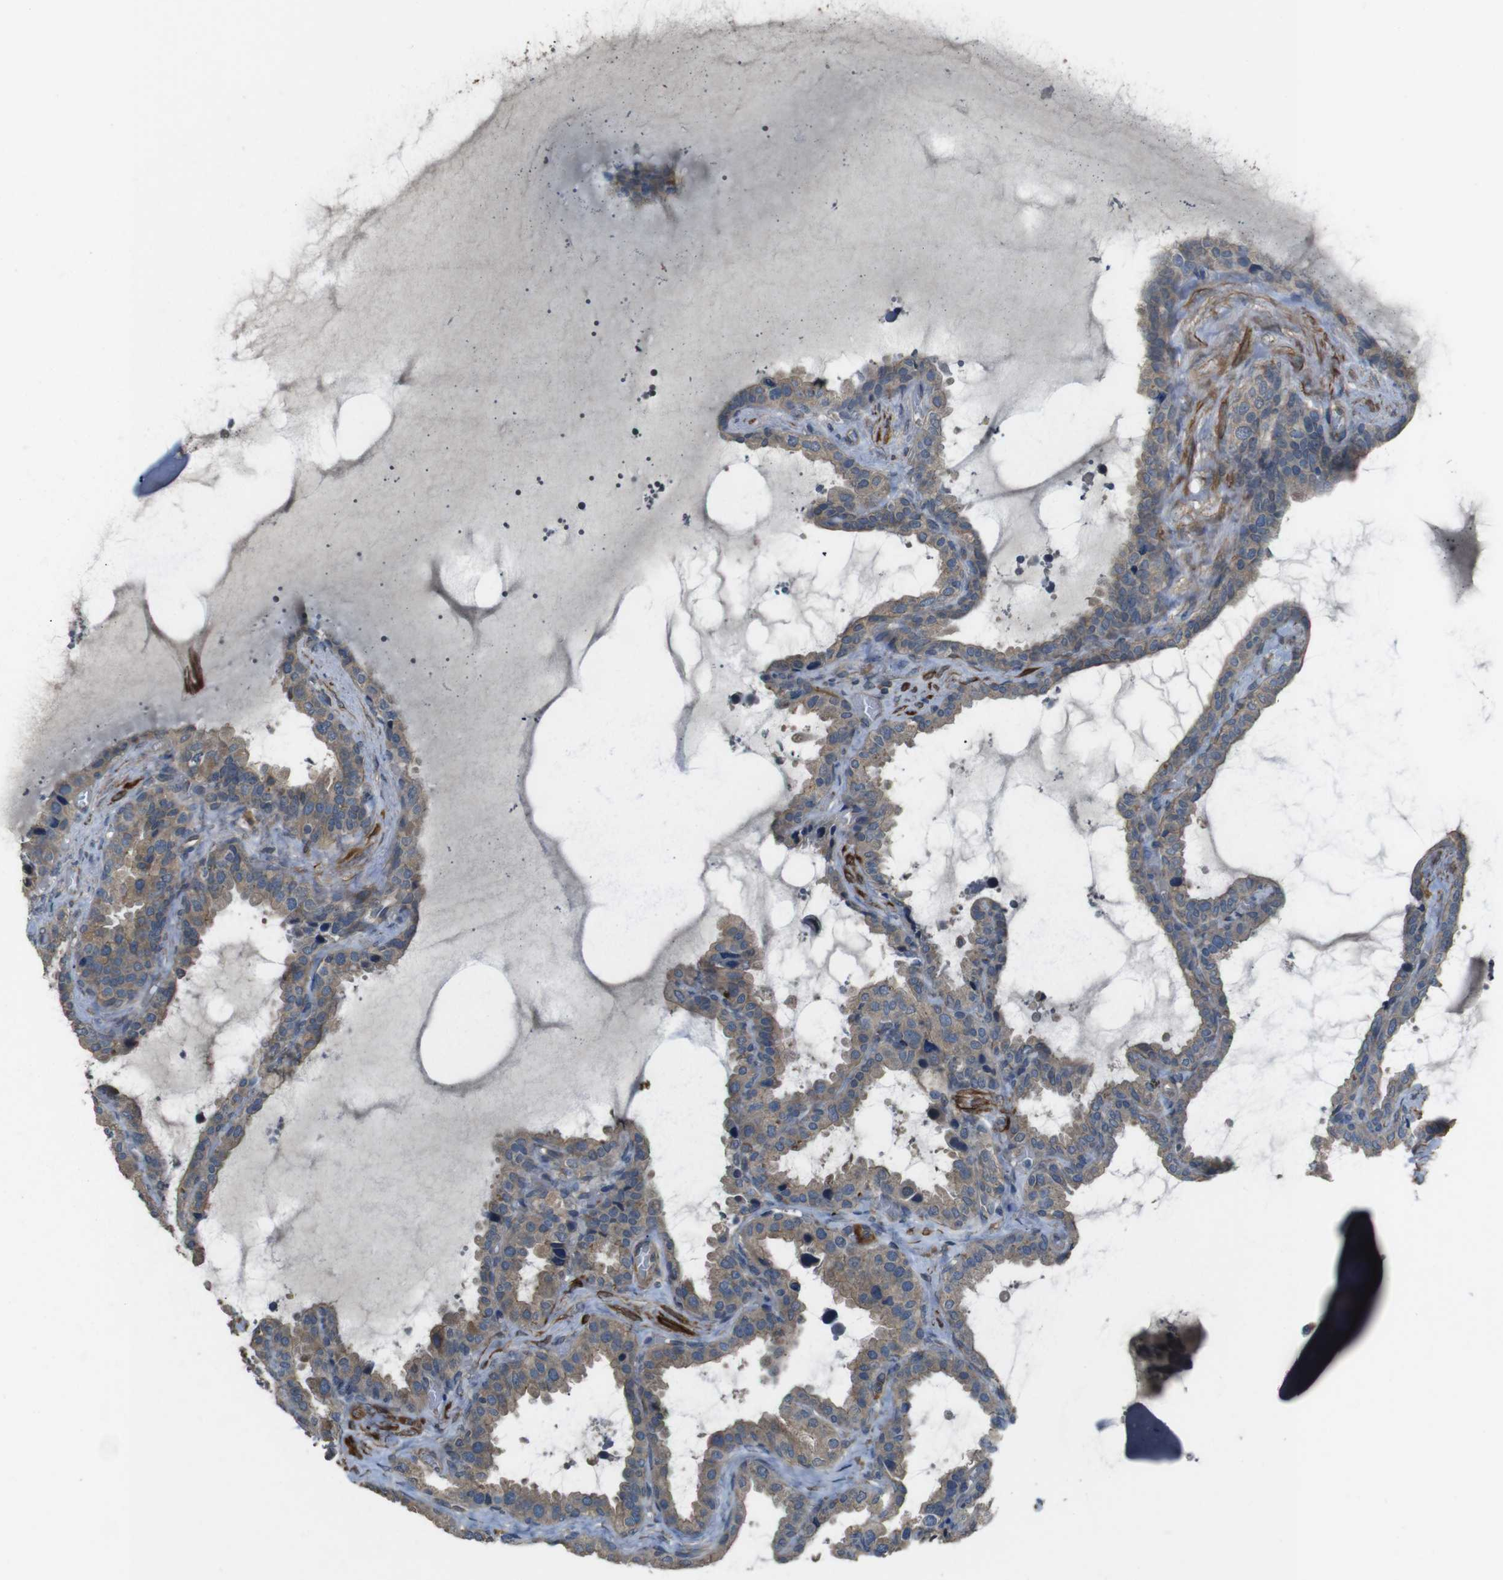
{"staining": {"intensity": "moderate", "quantity": ">75%", "location": "cytoplasmic/membranous"}, "tissue": "seminal vesicle", "cell_type": "Glandular cells", "image_type": "normal", "snomed": [{"axis": "morphology", "description": "Normal tissue, NOS"}, {"axis": "topography", "description": "Seminal veicle"}], "caption": "Approximately >75% of glandular cells in unremarkable seminal vesicle demonstrate moderate cytoplasmic/membranous protein positivity as visualized by brown immunohistochemical staining.", "gene": "FUT2", "patient": {"sex": "male", "age": 46}}